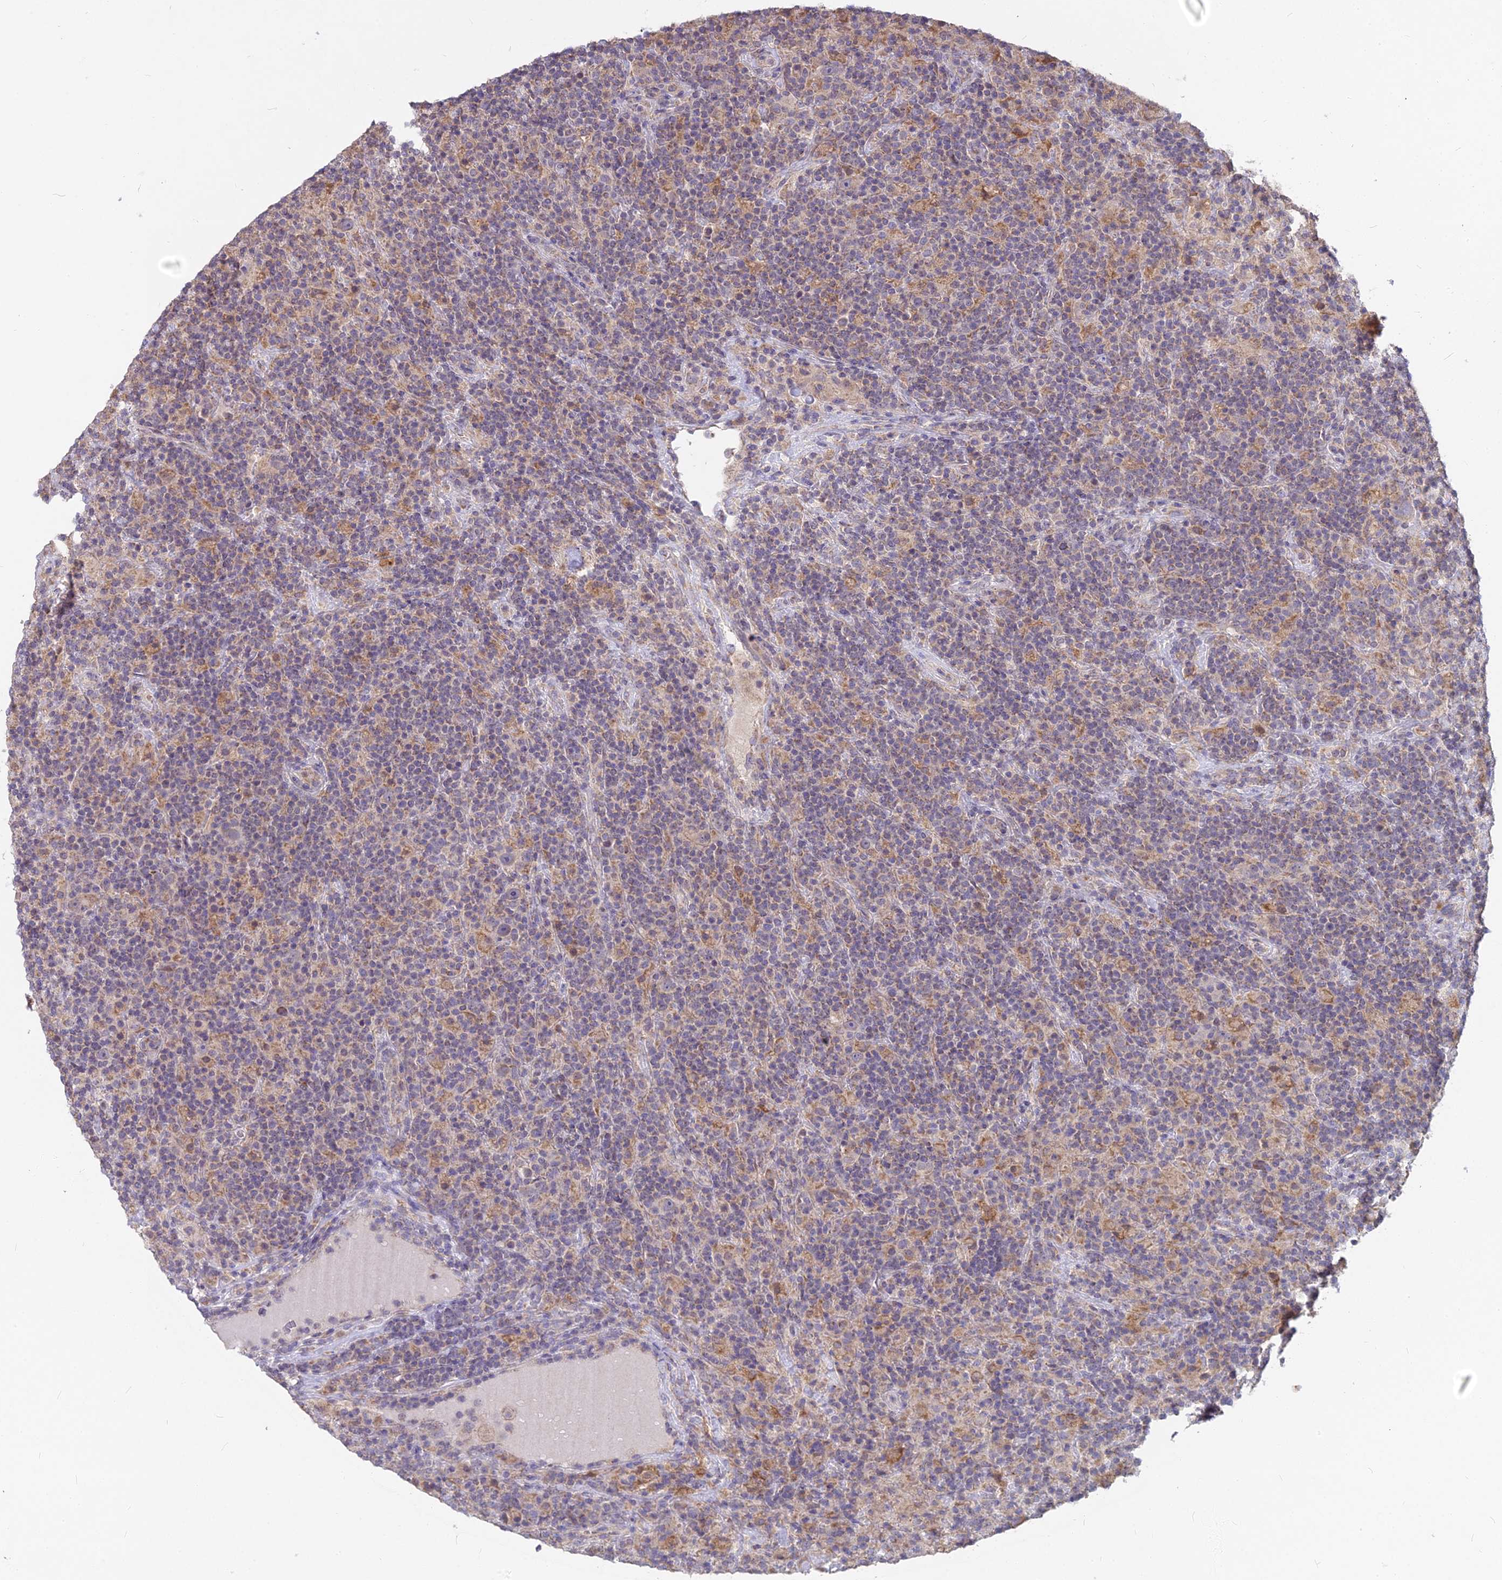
{"staining": {"intensity": "weak", "quantity": "<25%", "location": "cytoplasmic/membranous"}, "tissue": "lymphoma", "cell_type": "Tumor cells", "image_type": "cancer", "snomed": [{"axis": "morphology", "description": "Hodgkin's disease, NOS"}, {"axis": "topography", "description": "Lymph node"}], "caption": "Micrograph shows no protein expression in tumor cells of lymphoma tissue. The staining is performed using DAB brown chromogen with nuclei counter-stained in using hematoxylin.", "gene": "MICU2", "patient": {"sex": "male", "age": 70}}